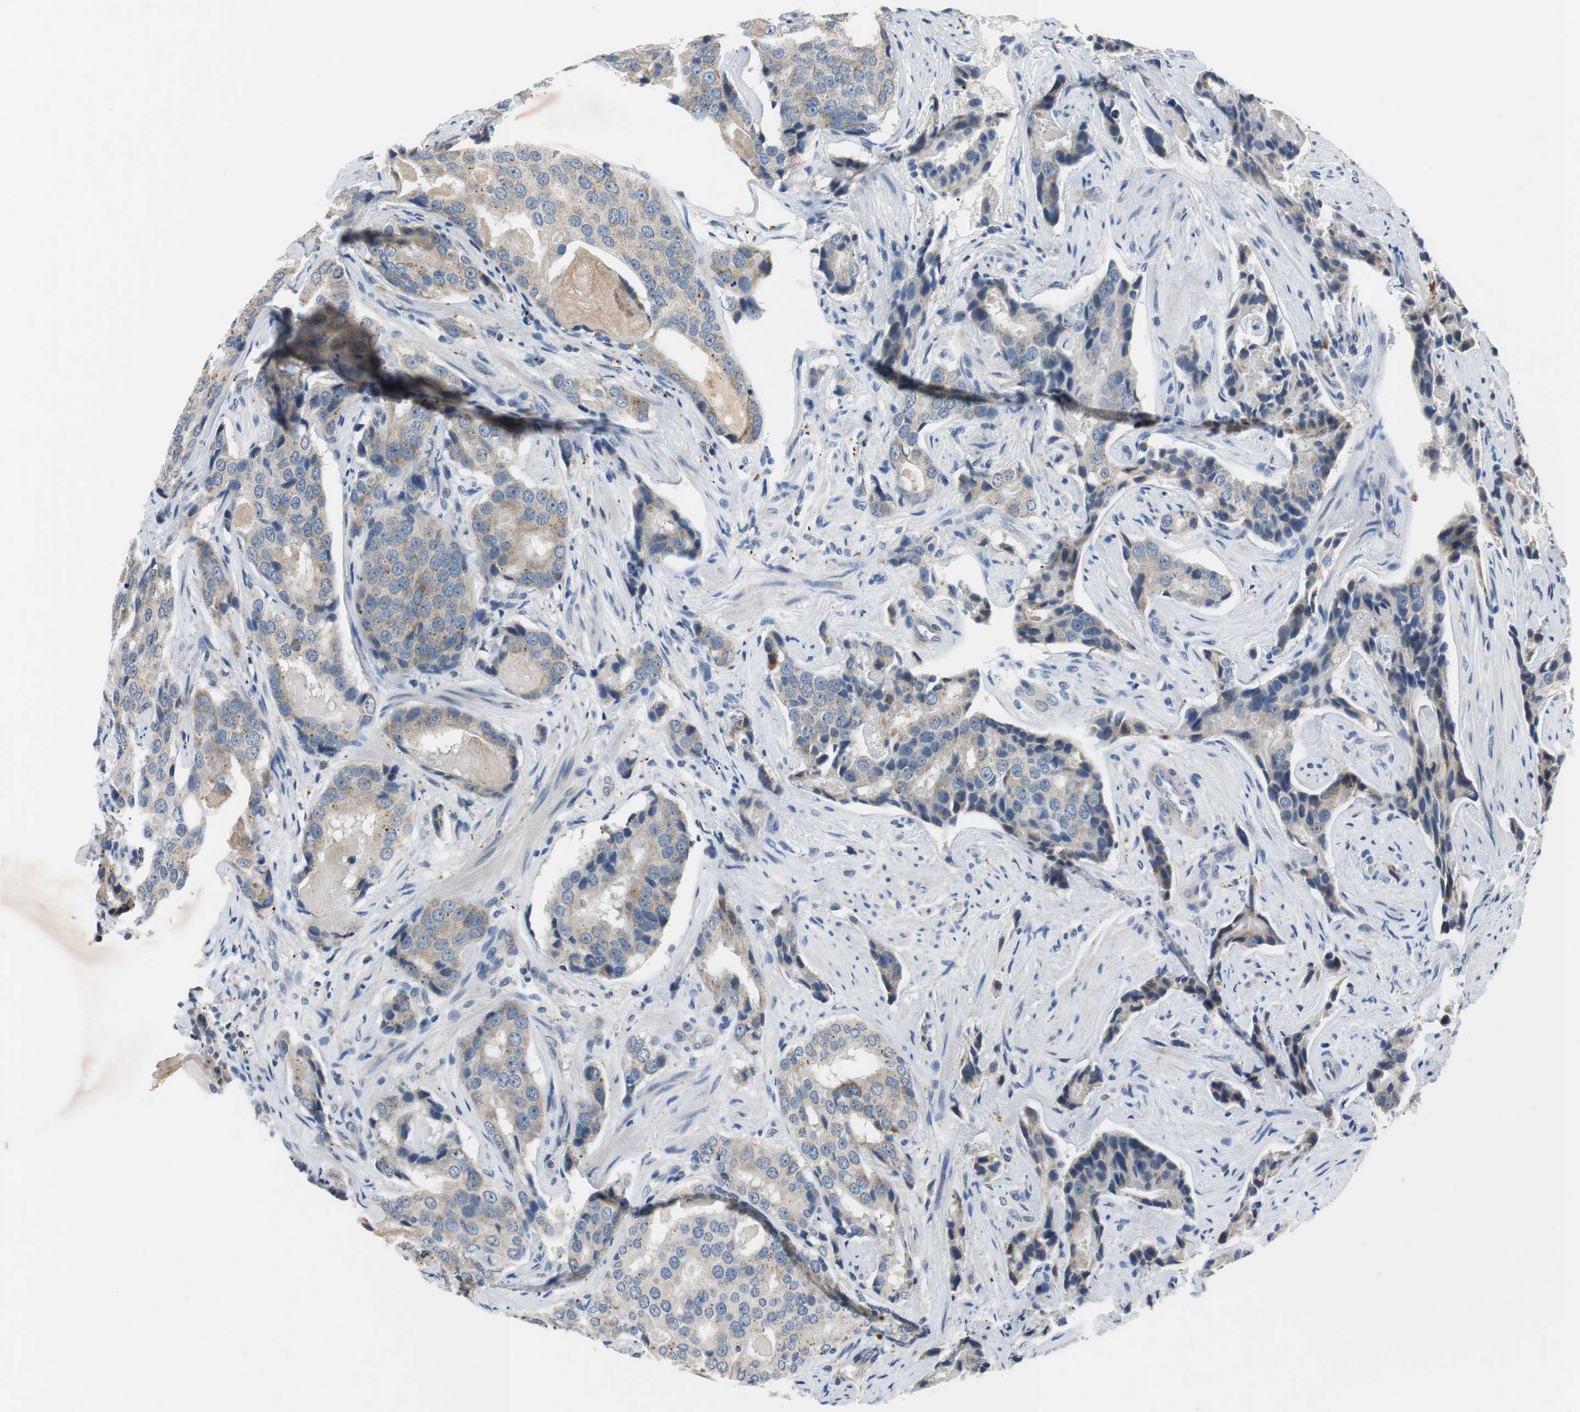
{"staining": {"intensity": "weak", "quantity": "<25%", "location": "cytoplasmic/membranous"}, "tissue": "prostate cancer", "cell_type": "Tumor cells", "image_type": "cancer", "snomed": [{"axis": "morphology", "description": "Adenocarcinoma, High grade"}, {"axis": "topography", "description": "Prostate"}], "caption": "Tumor cells are negative for protein expression in human prostate cancer (high-grade adenocarcinoma).", "gene": "NLGN1", "patient": {"sex": "male", "age": 58}}